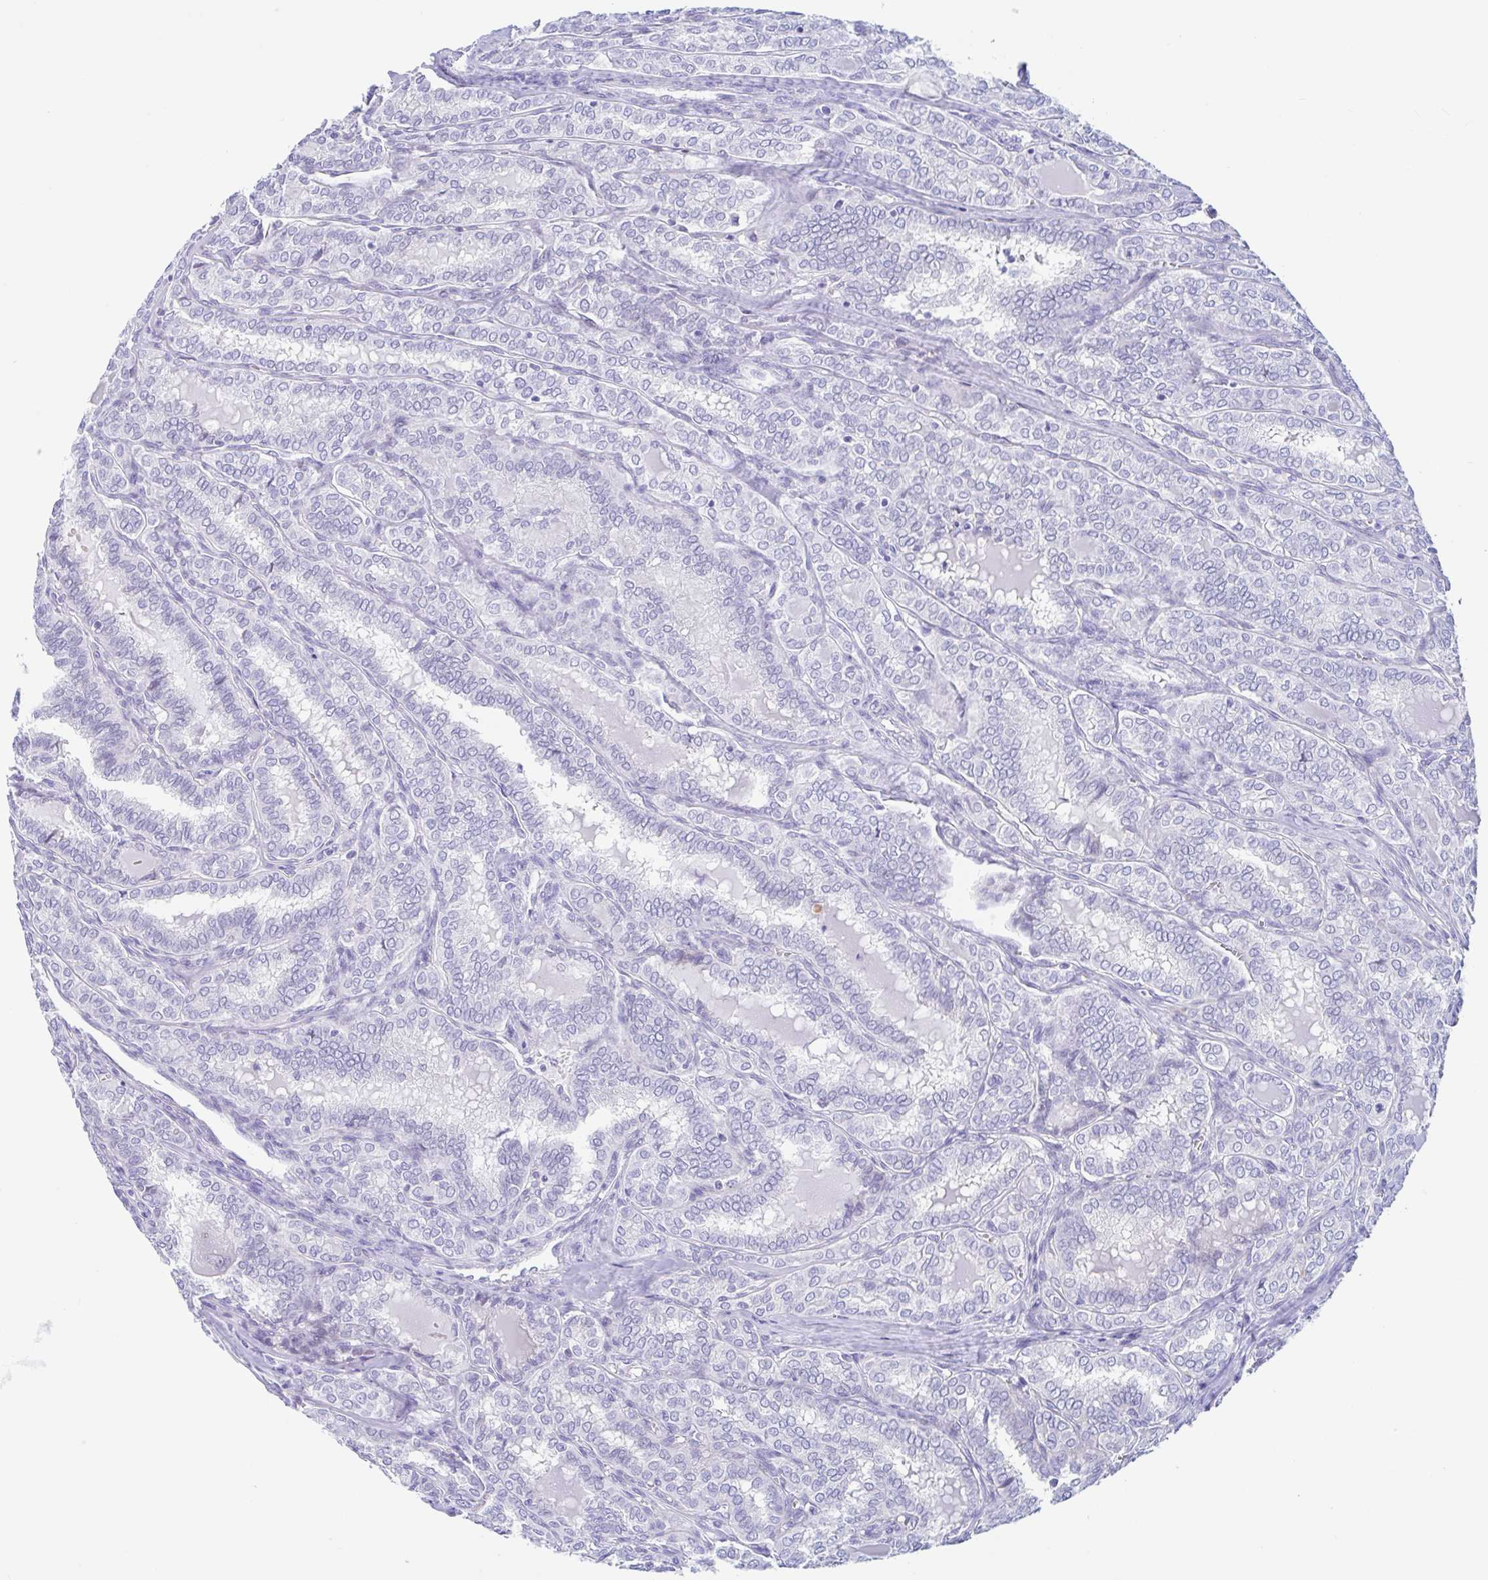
{"staining": {"intensity": "negative", "quantity": "none", "location": "none"}, "tissue": "thyroid cancer", "cell_type": "Tumor cells", "image_type": "cancer", "snomed": [{"axis": "morphology", "description": "Papillary adenocarcinoma, NOS"}, {"axis": "topography", "description": "Thyroid gland"}], "caption": "Papillary adenocarcinoma (thyroid) stained for a protein using IHC demonstrates no positivity tumor cells.", "gene": "OR6N2", "patient": {"sex": "female", "age": 30}}